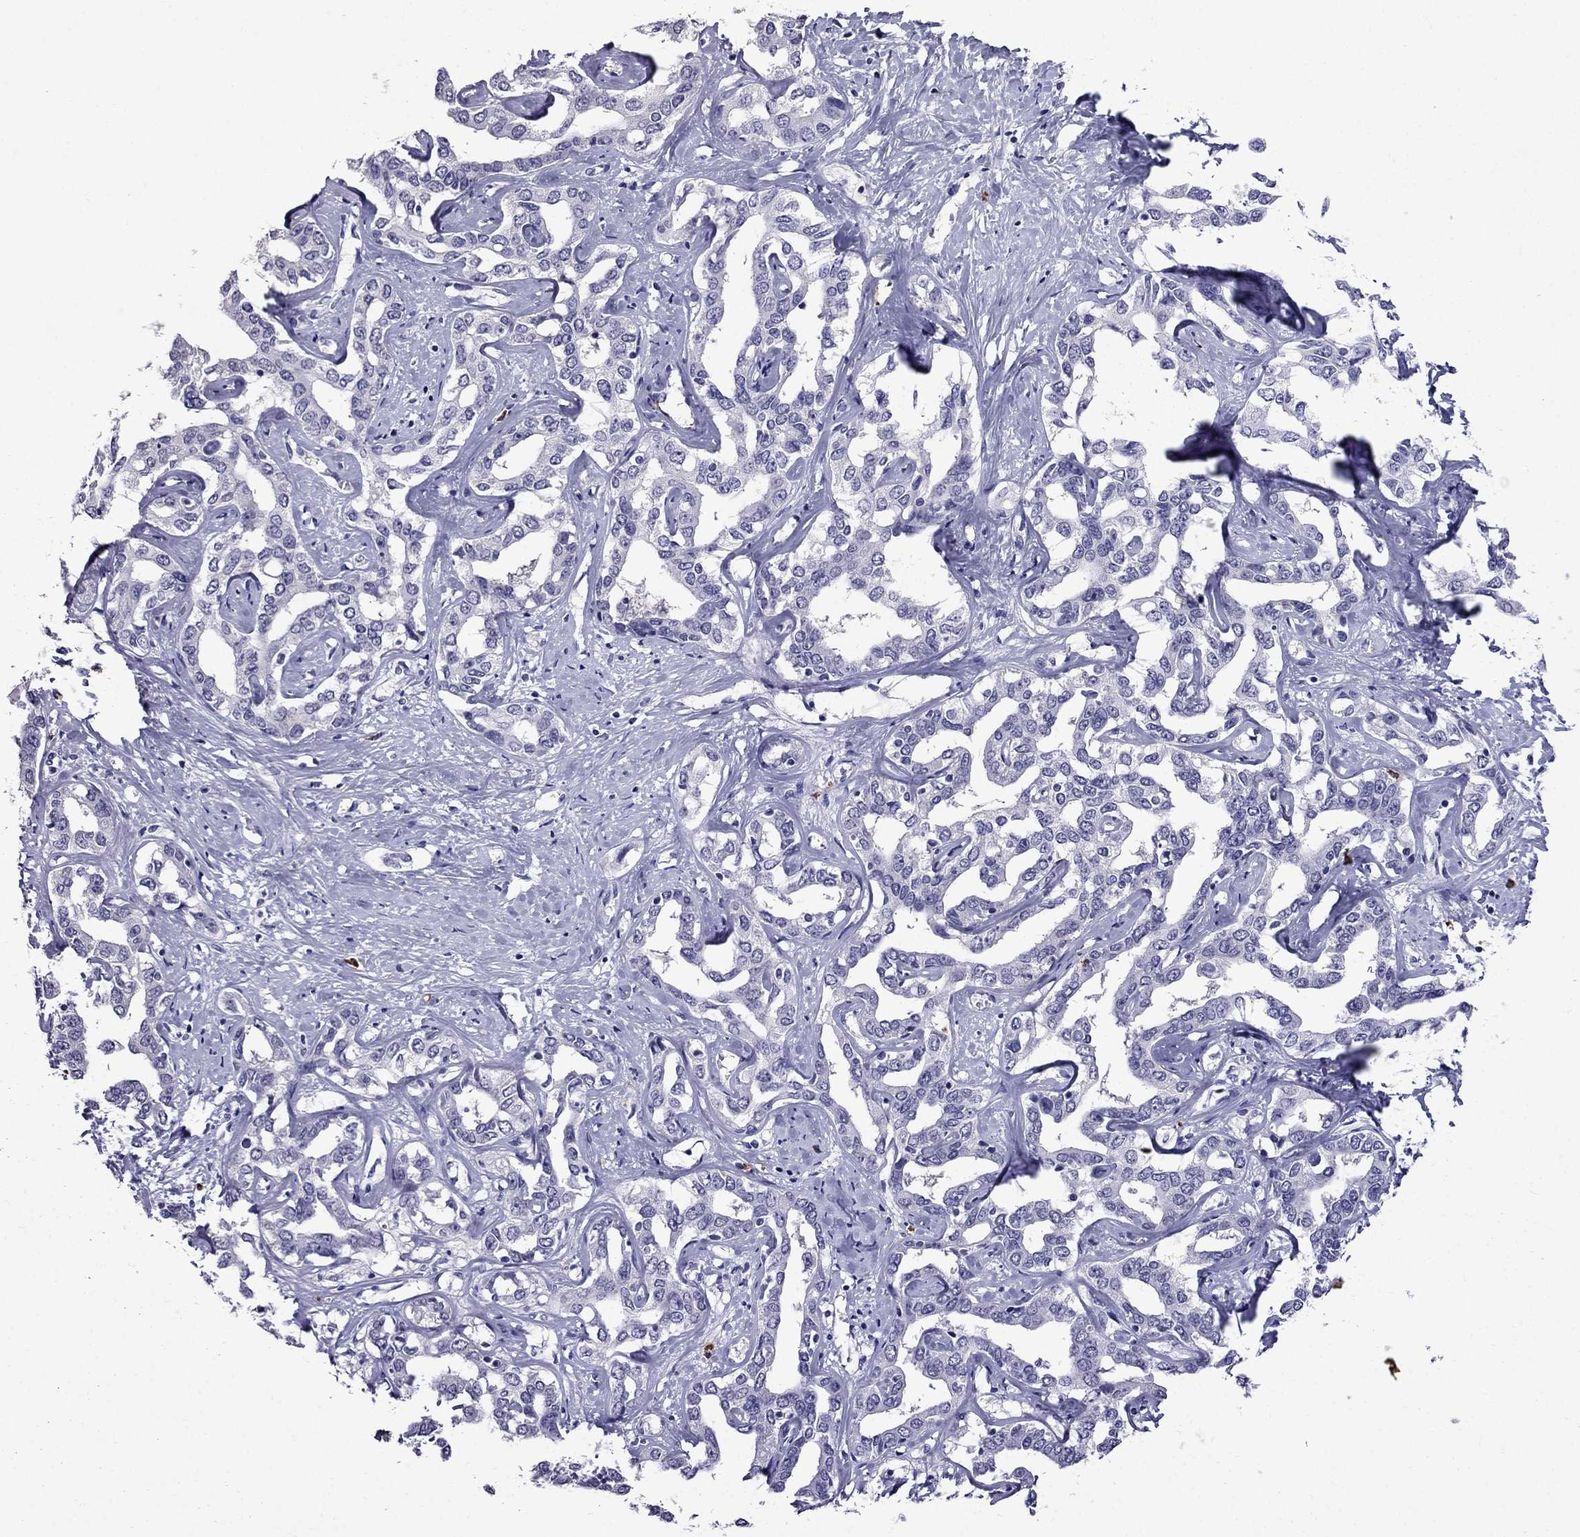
{"staining": {"intensity": "negative", "quantity": "none", "location": "none"}, "tissue": "liver cancer", "cell_type": "Tumor cells", "image_type": "cancer", "snomed": [{"axis": "morphology", "description": "Cholangiocarcinoma"}, {"axis": "topography", "description": "Liver"}], "caption": "This histopathology image is of liver cancer stained with immunohistochemistry (IHC) to label a protein in brown with the nuclei are counter-stained blue. There is no staining in tumor cells.", "gene": "OLFM4", "patient": {"sex": "male", "age": 59}}